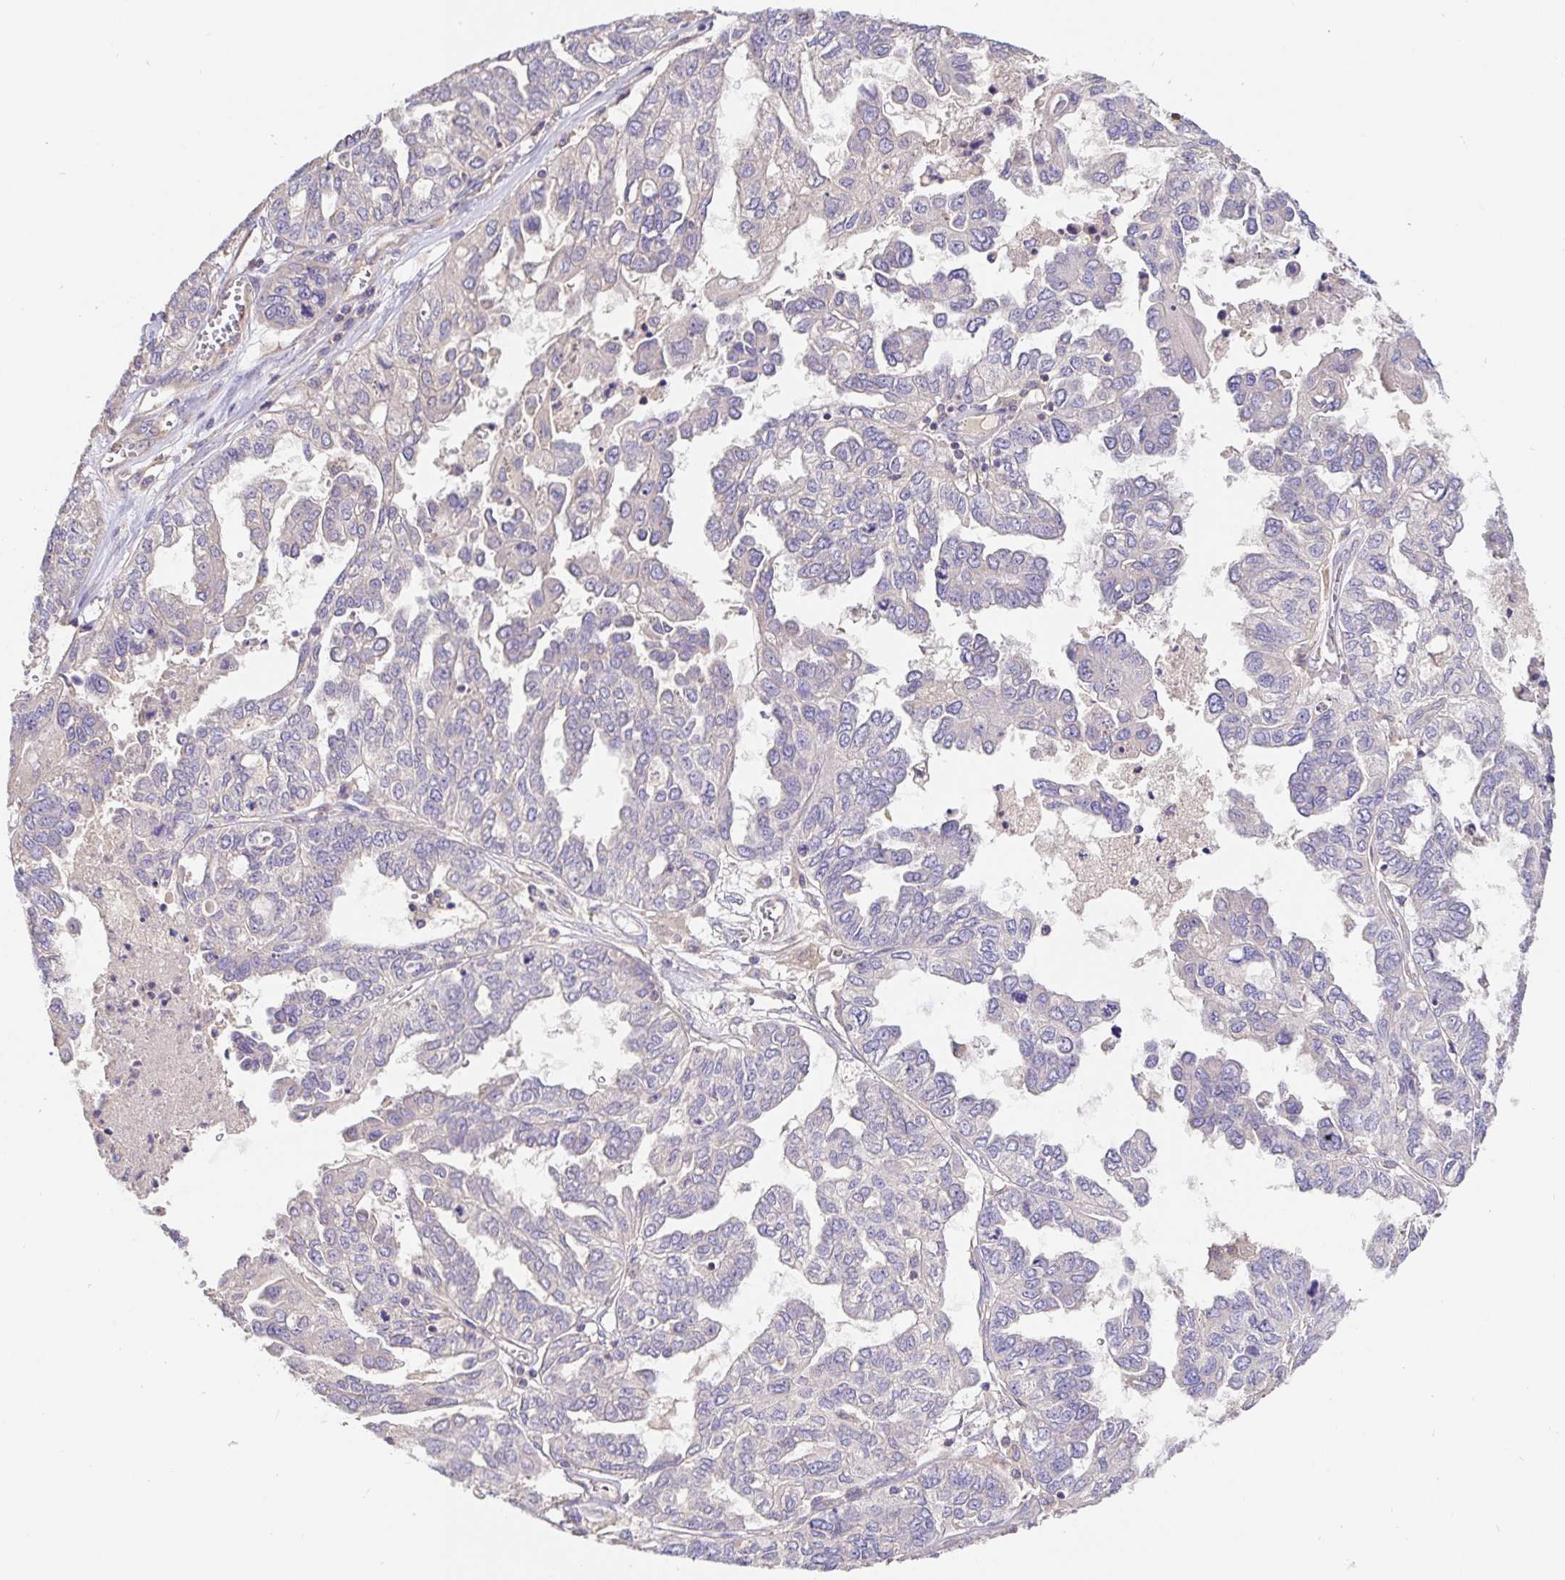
{"staining": {"intensity": "negative", "quantity": "none", "location": "none"}, "tissue": "ovarian cancer", "cell_type": "Tumor cells", "image_type": "cancer", "snomed": [{"axis": "morphology", "description": "Cystadenocarcinoma, serous, NOS"}, {"axis": "topography", "description": "Ovary"}], "caption": "Immunohistochemical staining of human serous cystadenocarcinoma (ovarian) exhibits no significant staining in tumor cells.", "gene": "HAGH", "patient": {"sex": "female", "age": 53}}